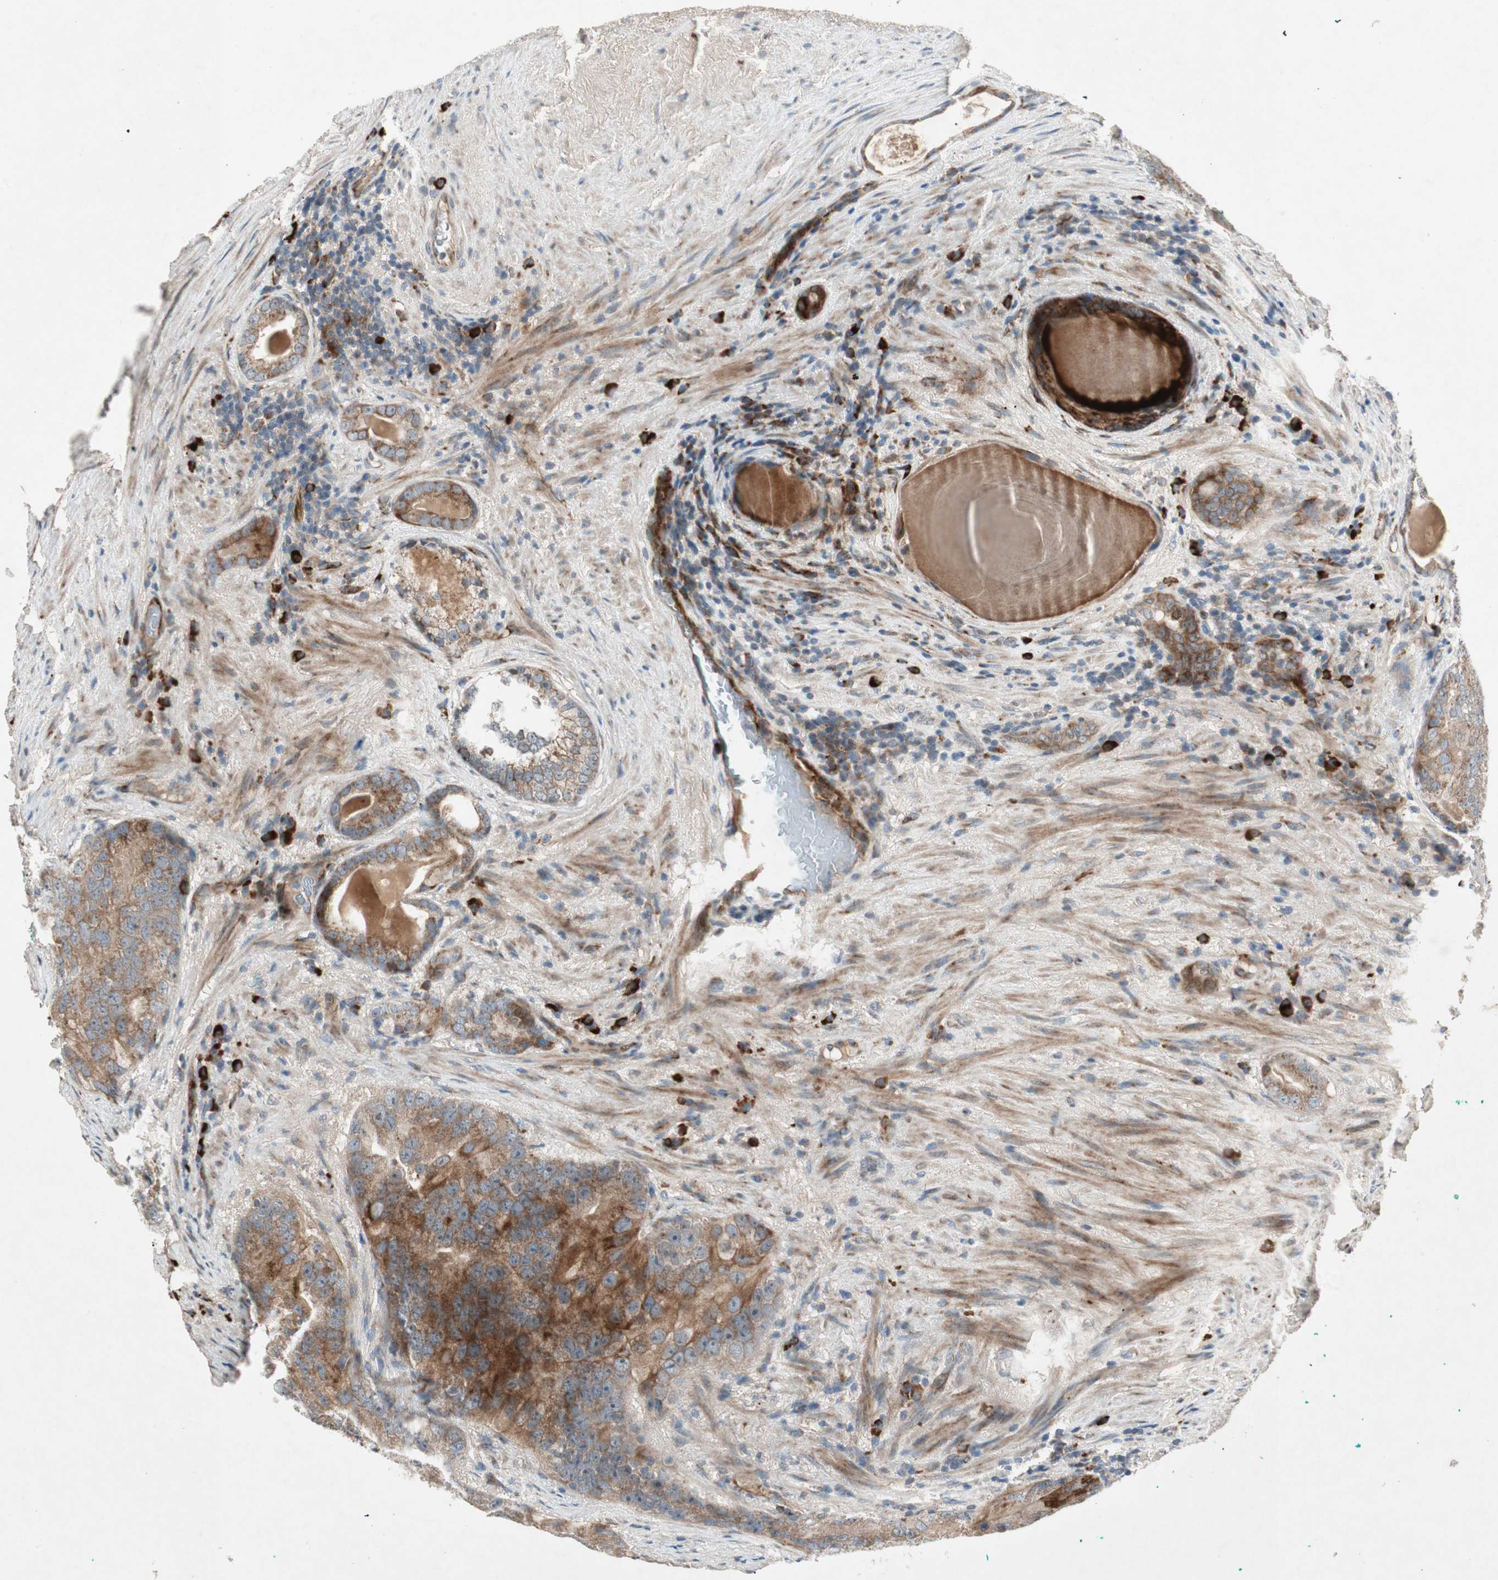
{"staining": {"intensity": "moderate", "quantity": ">75%", "location": "cytoplasmic/membranous"}, "tissue": "prostate cancer", "cell_type": "Tumor cells", "image_type": "cancer", "snomed": [{"axis": "morphology", "description": "Adenocarcinoma, High grade"}, {"axis": "topography", "description": "Prostate"}], "caption": "Moderate cytoplasmic/membranous positivity is seen in about >75% of tumor cells in prostate adenocarcinoma (high-grade). The staining is performed using DAB (3,3'-diaminobenzidine) brown chromogen to label protein expression. The nuclei are counter-stained blue using hematoxylin.", "gene": "APOO", "patient": {"sex": "male", "age": 66}}